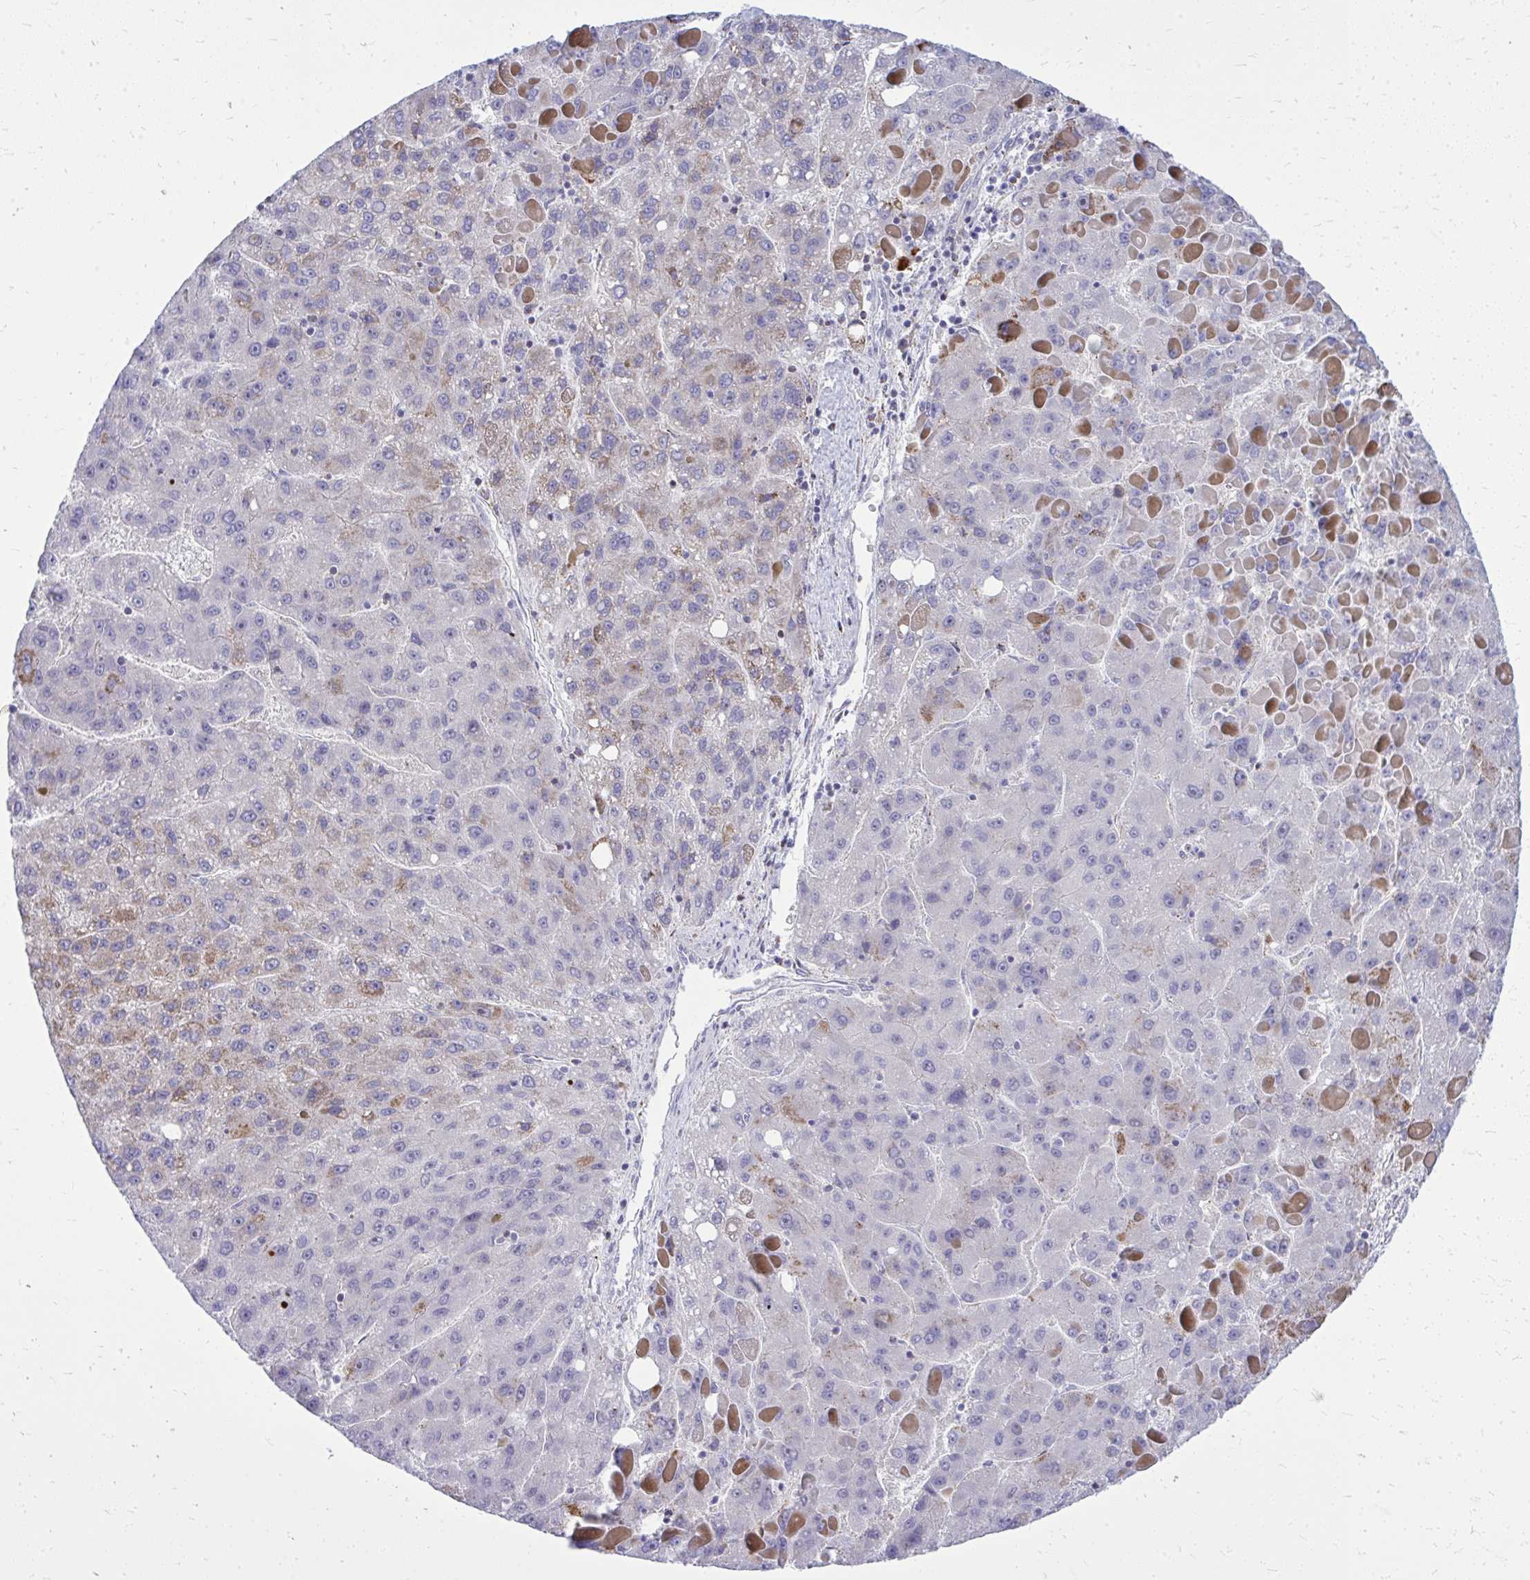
{"staining": {"intensity": "moderate", "quantity": "<25%", "location": "cytoplasmic/membranous"}, "tissue": "liver cancer", "cell_type": "Tumor cells", "image_type": "cancer", "snomed": [{"axis": "morphology", "description": "Carcinoma, Hepatocellular, NOS"}, {"axis": "topography", "description": "Liver"}], "caption": "This is an image of immunohistochemistry (IHC) staining of hepatocellular carcinoma (liver), which shows moderate positivity in the cytoplasmic/membranous of tumor cells.", "gene": "ZNF362", "patient": {"sex": "female", "age": 82}}